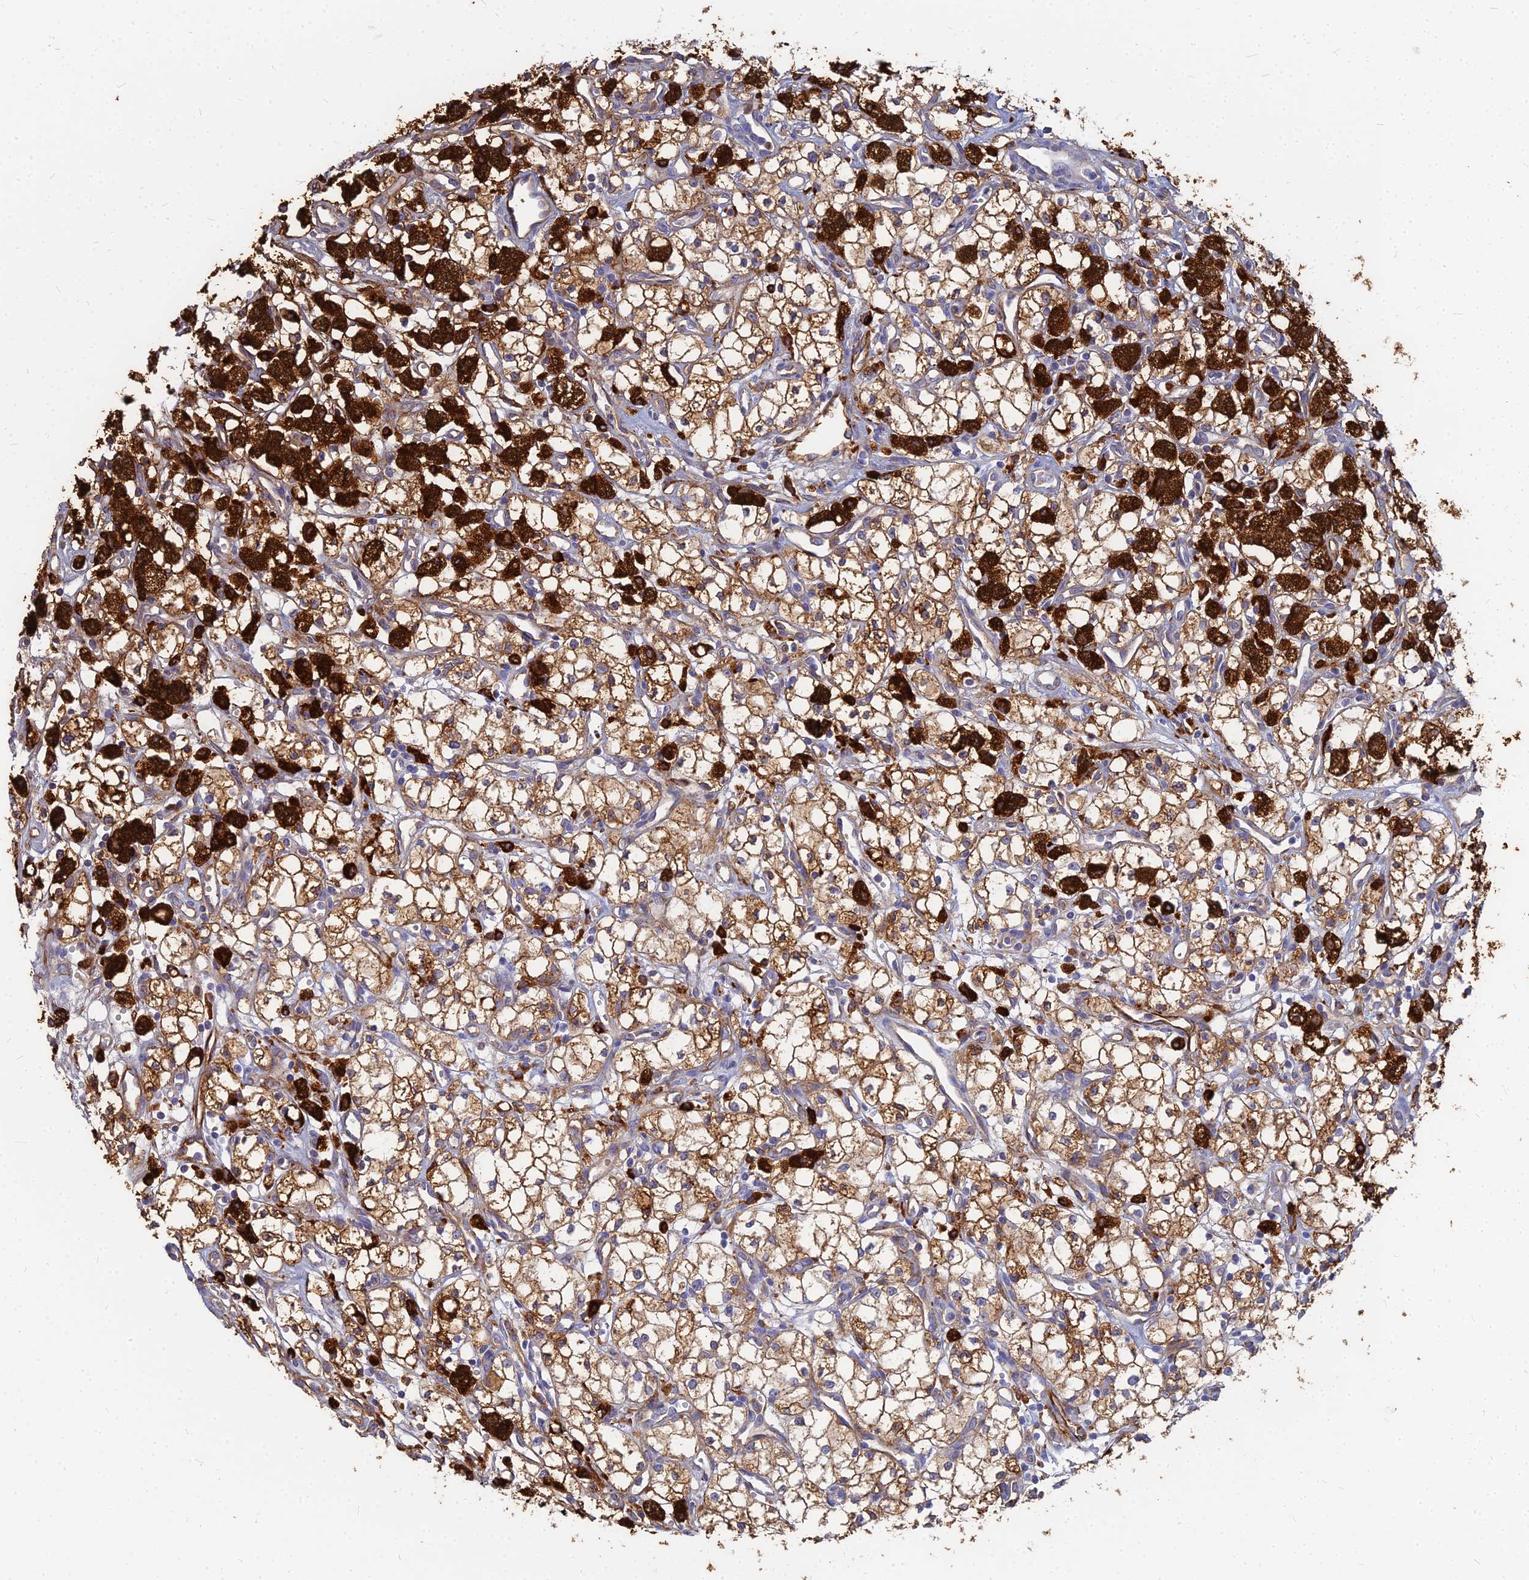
{"staining": {"intensity": "moderate", "quantity": ">75%", "location": "cytoplasmic/membranous"}, "tissue": "renal cancer", "cell_type": "Tumor cells", "image_type": "cancer", "snomed": [{"axis": "morphology", "description": "Adenocarcinoma, NOS"}, {"axis": "topography", "description": "Kidney"}], "caption": "Immunohistochemistry (IHC) of renal adenocarcinoma shows medium levels of moderate cytoplasmic/membranous positivity in about >75% of tumor cells.", "gene": "VAT1", "patient": {"sex": "male", "age": 59}}